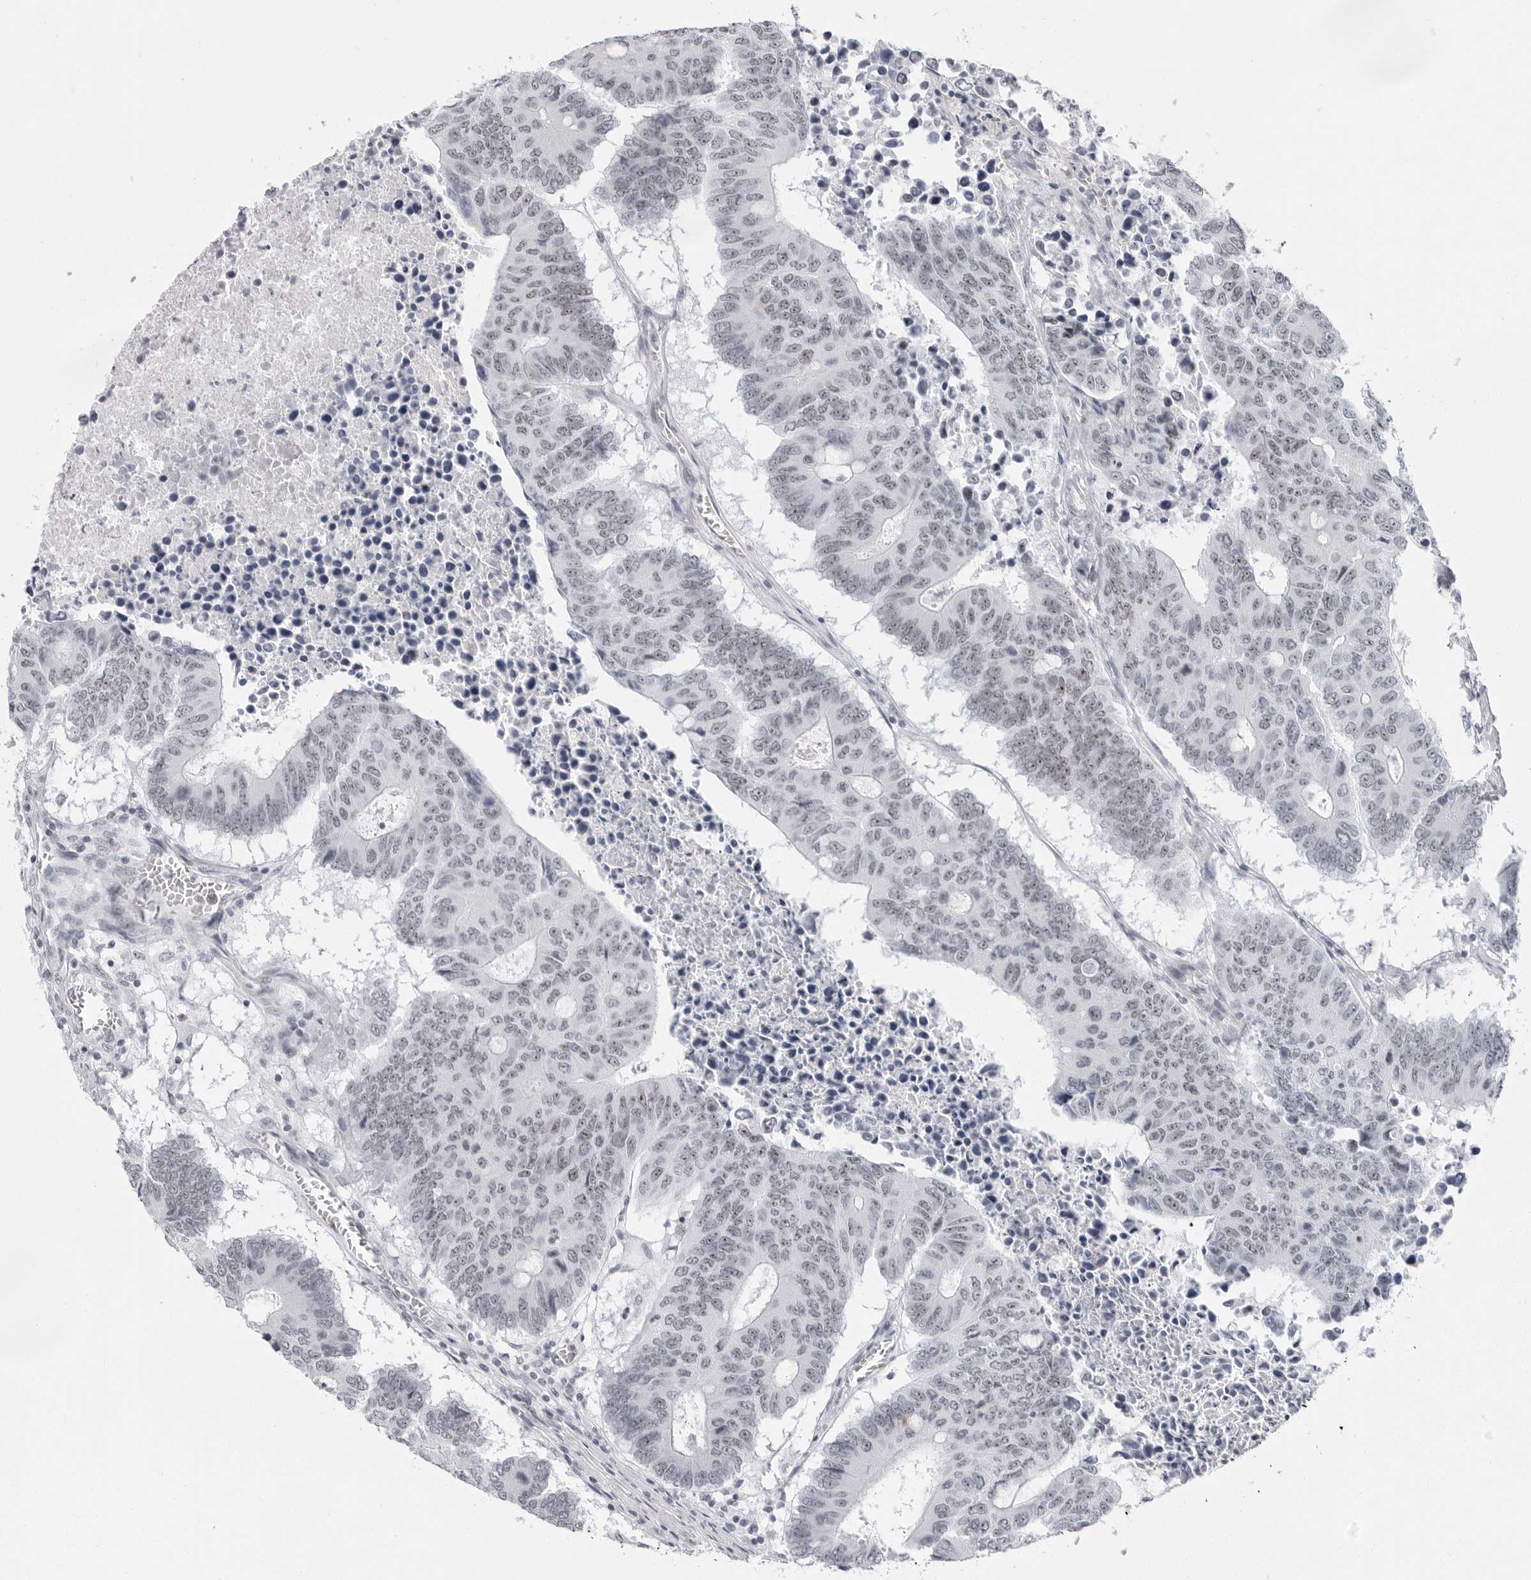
{"staining": {"intensity": "weak", "quantity": "<25%", "location": "nuclear"}, "tissue": "colorectal cancer", "cell_type": "Tumor cells", "image_type": "cancer", "snomed": [{"axis": "morphology", "description": "Adenocarcinoma, NOS"}, {"axis": "topography", "description": "Colon"}], "caption": "Immunohistochemistry (IHC) image of neoplastic tissue: human colorectal cancer (adenocarcinoma) stained with DAB (3,3'-diaminobenzidine) demonstrates no significant protein expression in tumor cells. (IHC, brightfield microscopy, high magnification).", "gene": "VEZF1", "patient": {"sex": "male", "age": 87}}